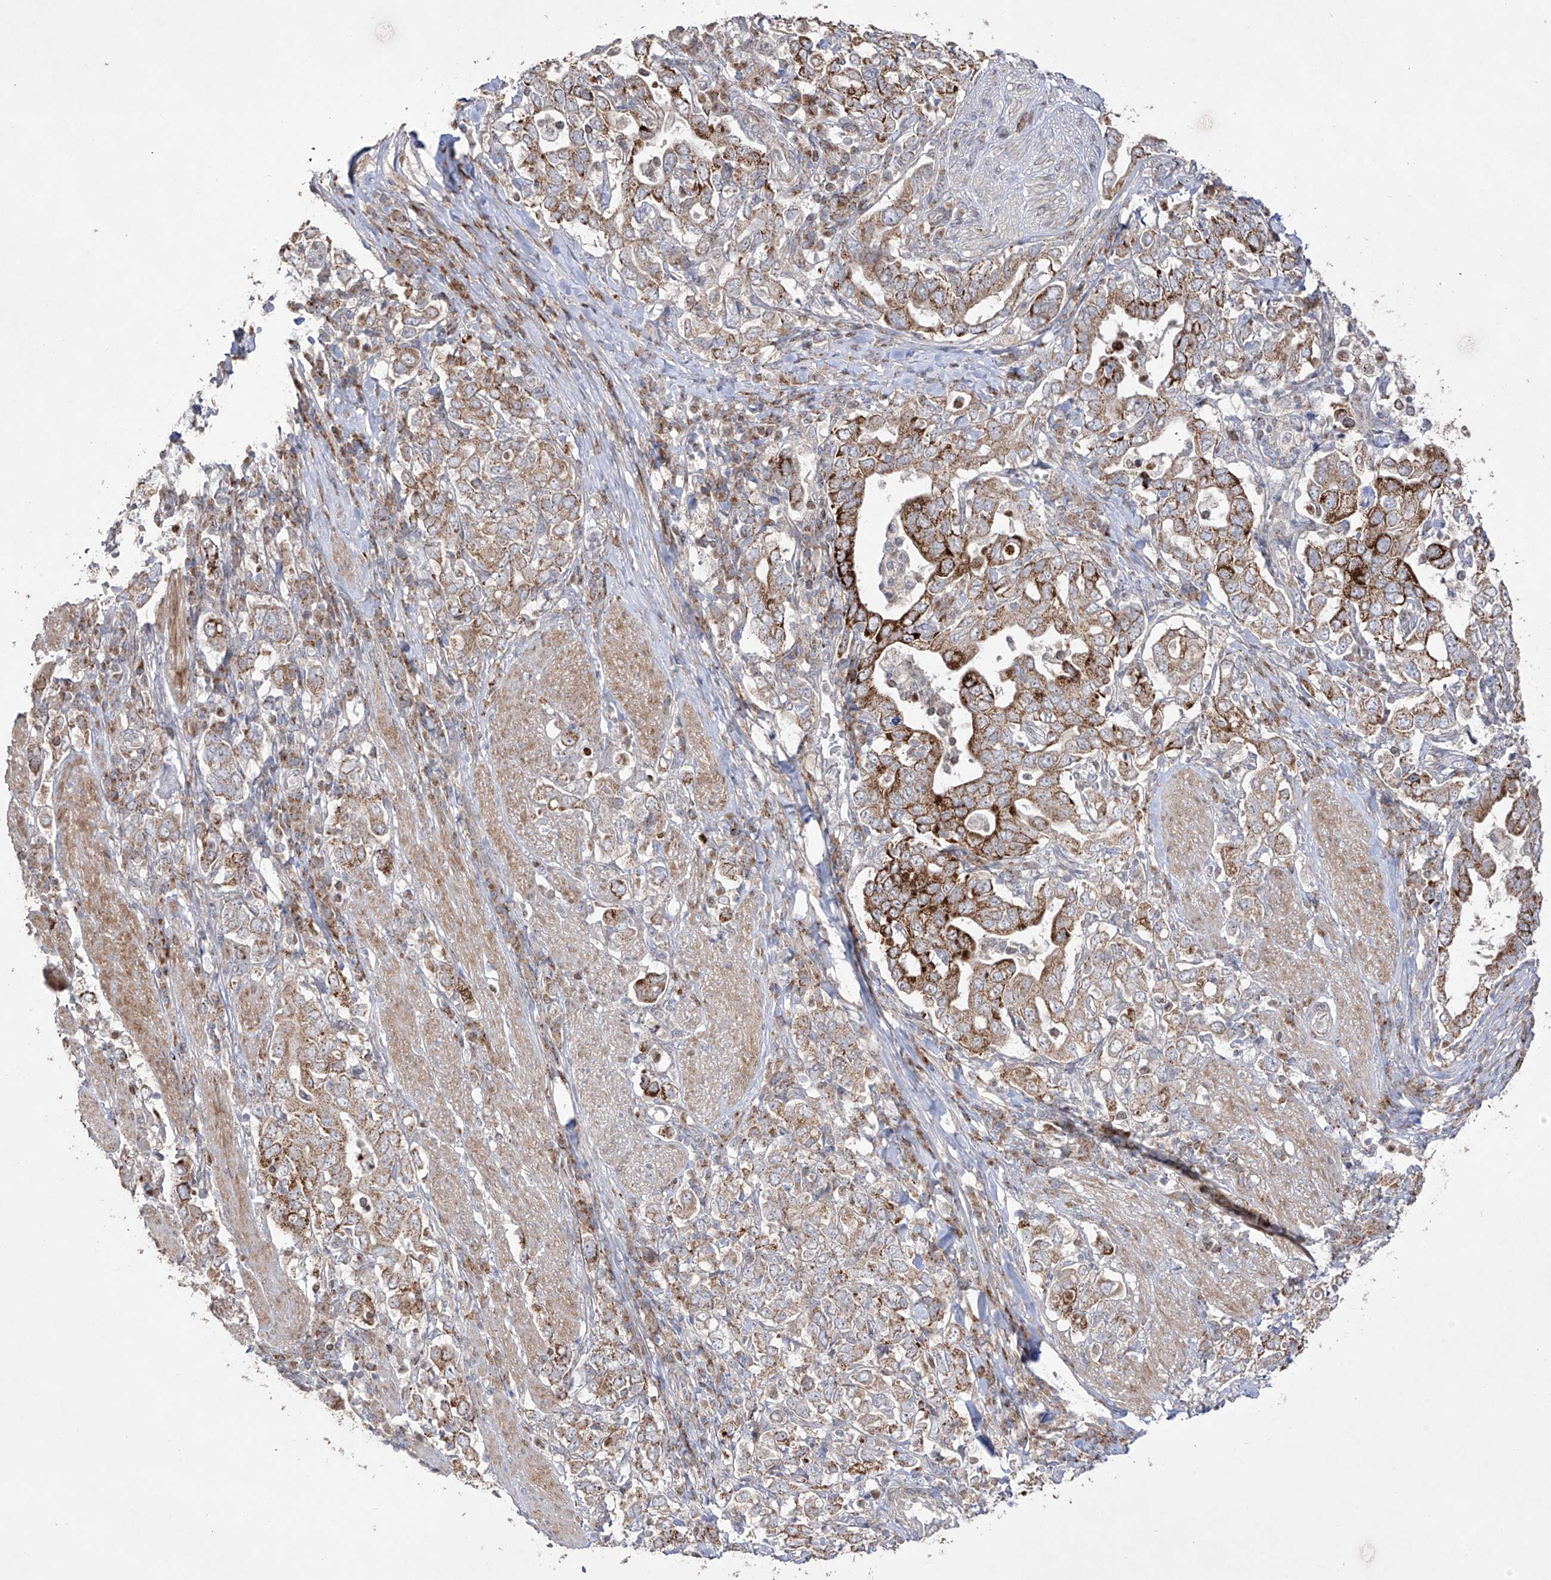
{"staining": {"intensity": "strong", "quantity": "25%-75%", "location": "cytoplasmic/membranous"}, "tissue": "stomach cancer", "cell_type": "Tumor cells", "image_type": "cancer", "snomed": [{"axis": "morphology", "description": "Adenocarcinoma, NOS"}, {"axis": "topography", "description": "Stomach, upper"}], "caption": "High-magnification brightfield microscopy of stomach adenocarcinoma stained with DAB (brown) and counterstained with hematoxylin (blue). tumor cells exhibit strong cytoplasmic/membranous positivity is present in about25%-75% of cells.", "gene": "YKT6", "patient": {"sex": "male", "age": 62}}